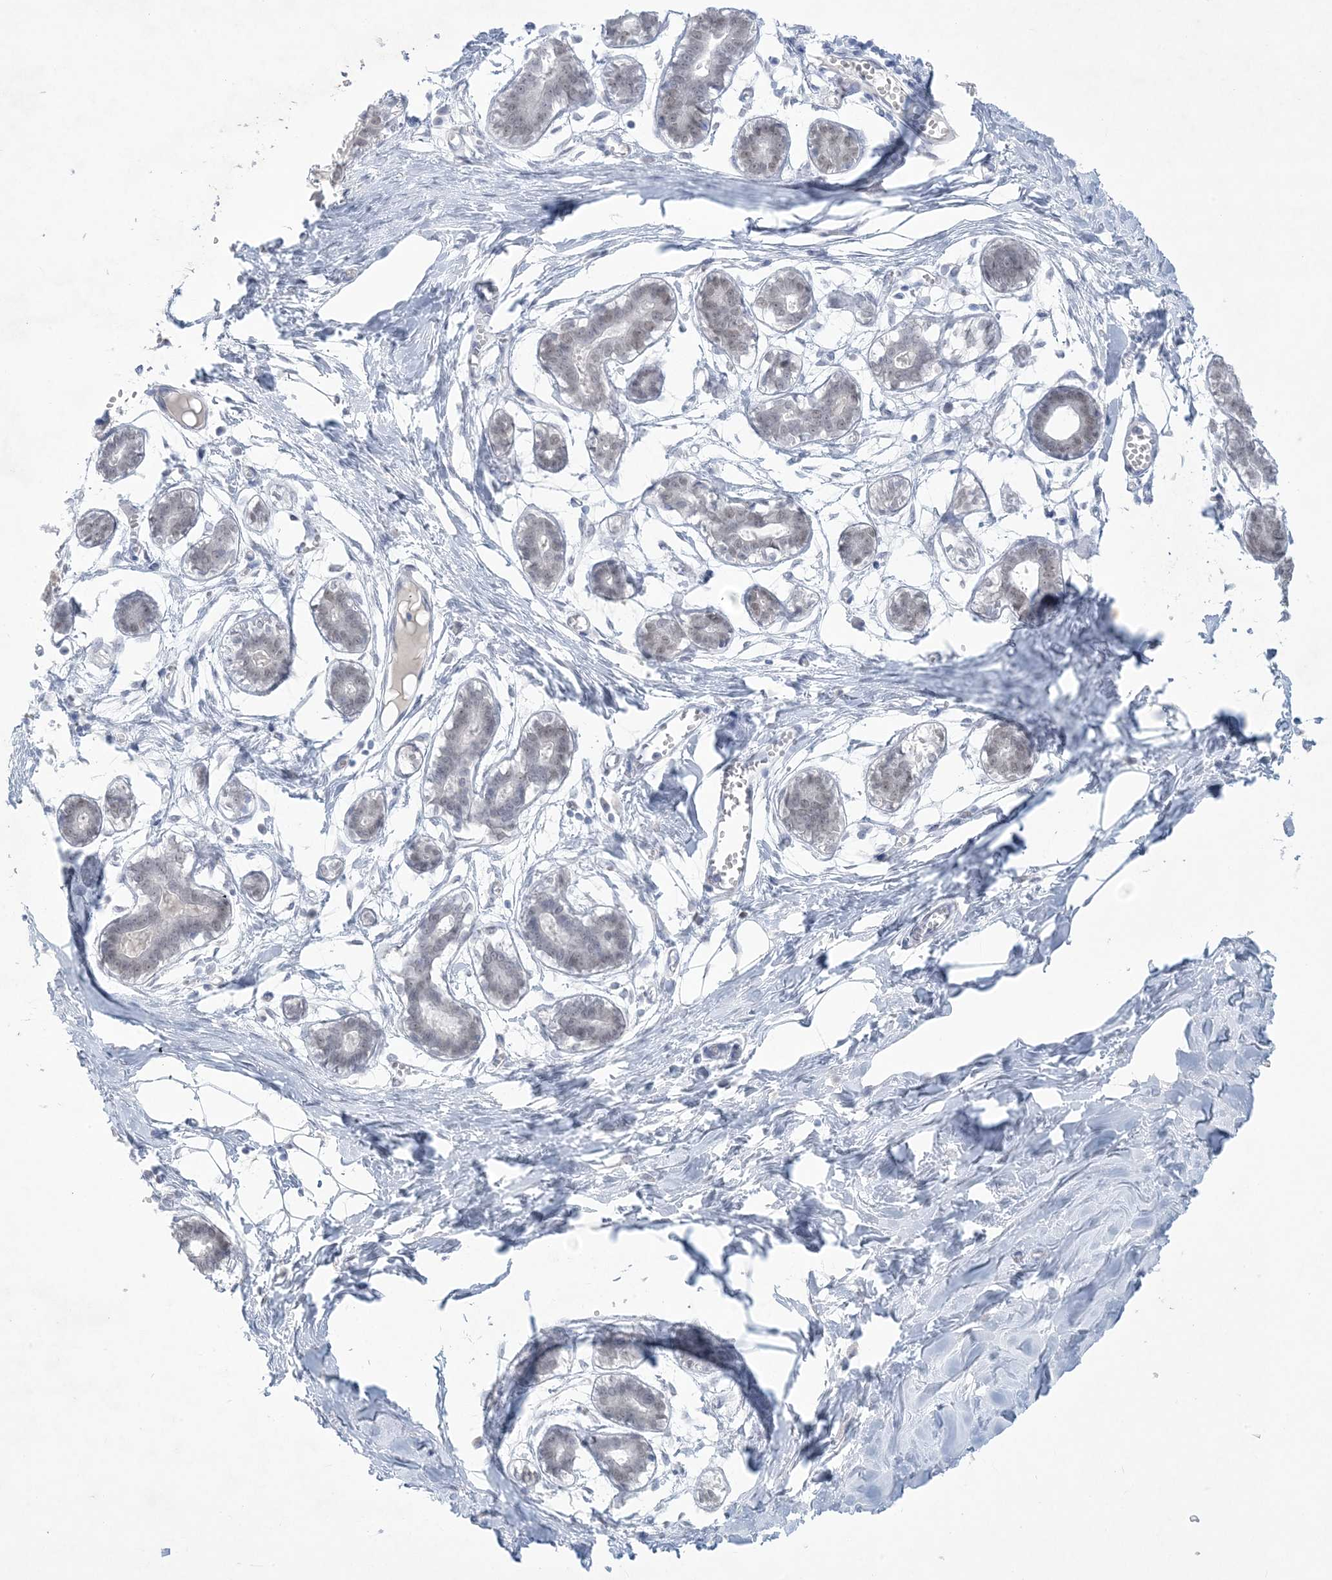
{"staining": {"intensity": "negative", "quantity": "none", "location": "none"}, "tissue": "breast", "cell_type": "Adipocytes", "image_type": "normal", "snomed": [{"axis": "morphology", "description": "Normal tissue, NOS"}, {"axis": "topography", "description": "Breast"}], "caption": "Immunohistochemical staining of unremarkable human breast exhibits no significant positivity in adipocytes. (Immunohistochemistry (ihc), brightfield microscopy, high magnification).", "gene": "HOMEZ", "patient": {"sex": "female", "age": 27}}